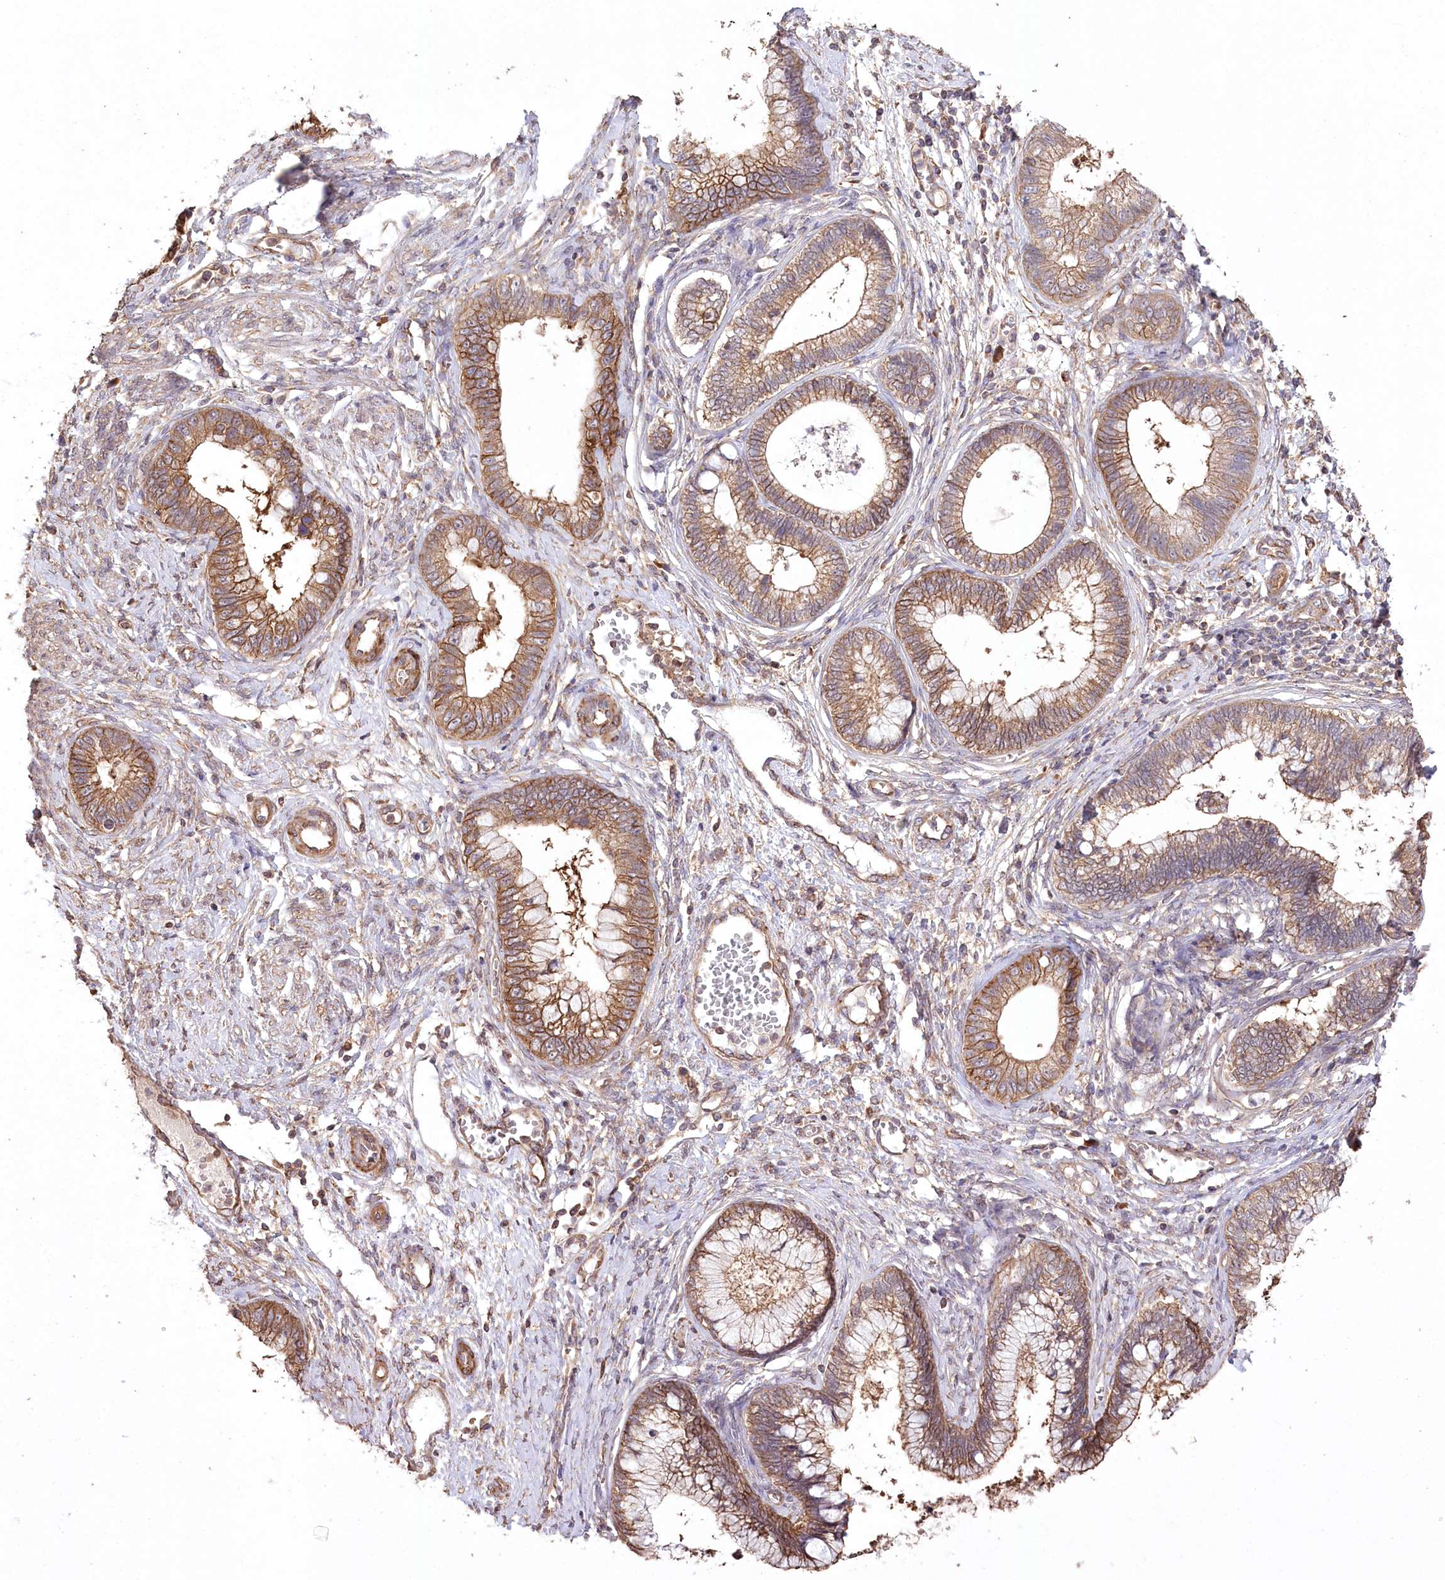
{"staining": {"intensity": "moderate", "quantity": ">75%", "location": "cytoplasmic/membranous"}, "tissue": "cervical cancer", "cell_type": "Tumor cells", "image_type": "cancer", "snomed": [{"axis": "morphology", "description": "Adenocarcinoma, NOS"}, {"axis": "topography", "description": "Cervix"}], "caption": "A medium amount of moderate cytoplasmic/membranous expression is present in about >75% of tumor cells in cervical adenocarcinoma tissue.", "gene": "PRSS53", "patient": {"sex": "female", "age": 44}}